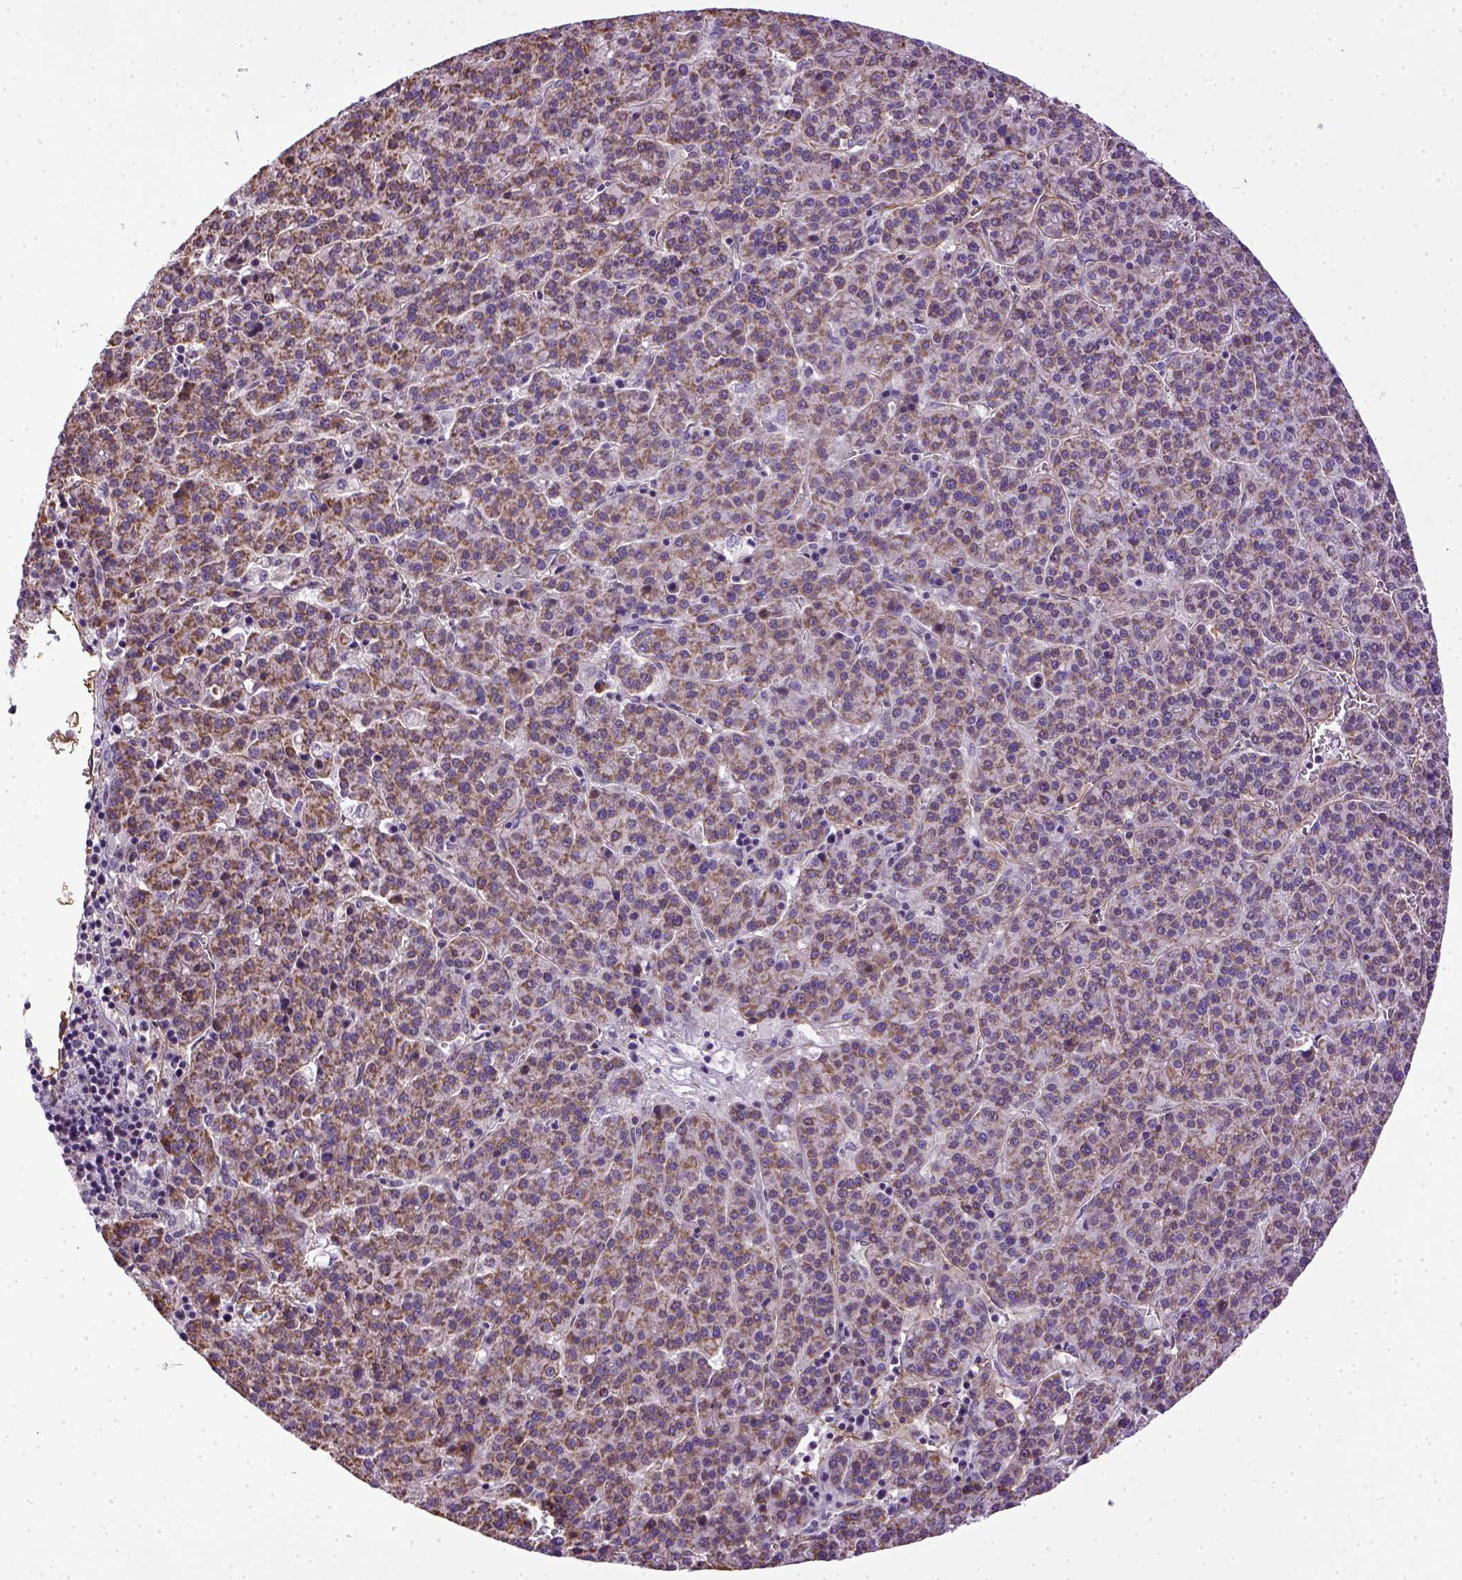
{"staining": {"intensity": "moderate", "quantity": ">75%", "location": "cytoplasmic/membranous"}, "tissue": "liver cancer", "cell_type": "Tumor cells", "image_type": "cancer", "snomed": [{"axis": "morphology", "description": "Carcinoma, Hepatocellular, NOS"}, {"axis": "topography", "description": "Liver"}], "caption": "A brown stain labels moderate cytoplasmic/membranous positivity of a protein in human liver cancer tumor cells.", "gene": "ENG", "patient": {"sex": "female", "age": 58}}